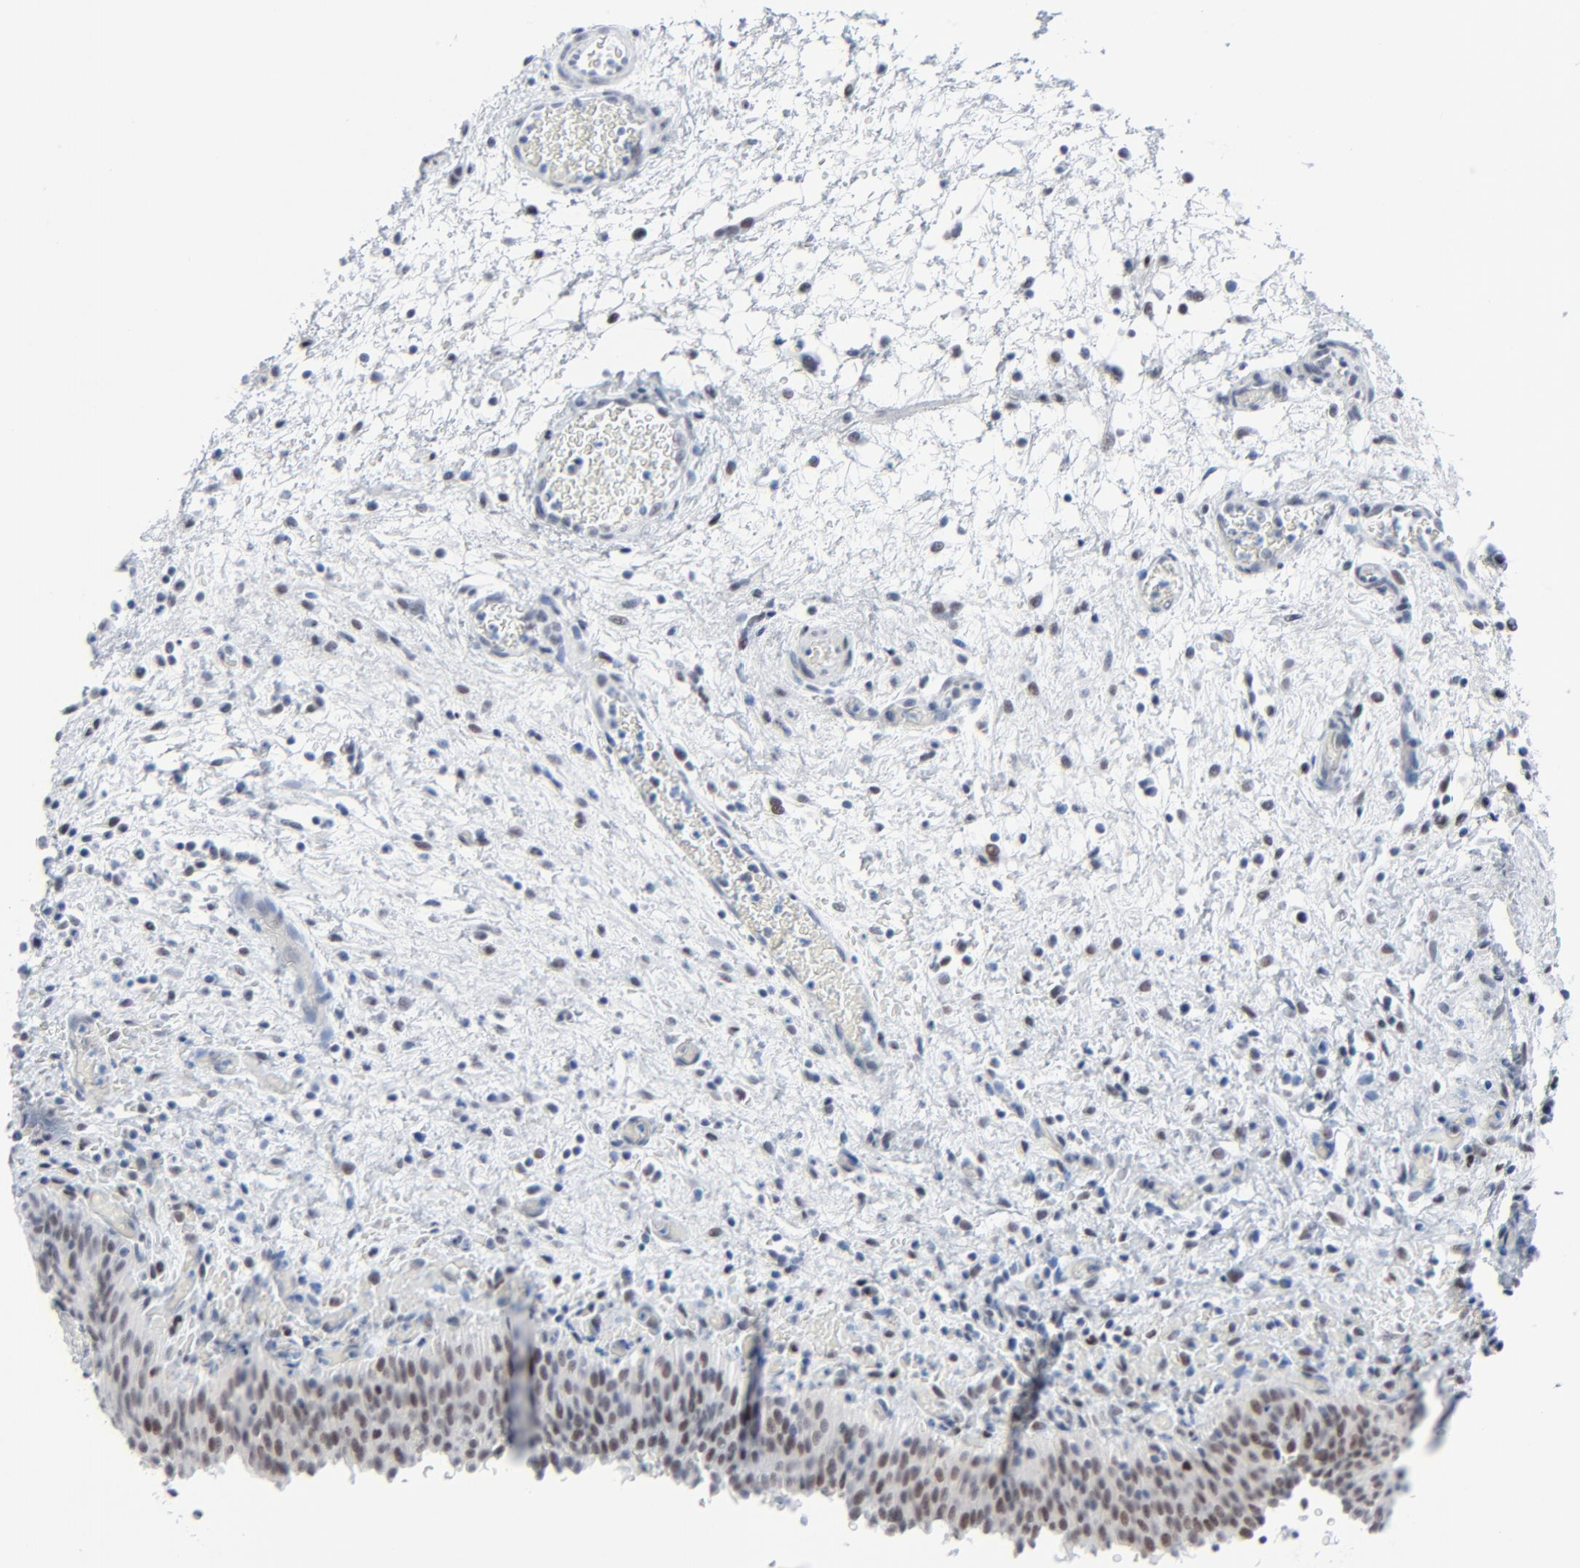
{"staining": {"intensity": "weak", "quantity": ">75%", "location": "nuclear"}, "tissue": "urinary bladder", "cell_type": "Urothelial cells", "image_type": "normal", "snomed": [{"axis": "morphology", "description": "Normal tissue, NOS"}, {"axis": "topography", "description": "Urinary bladder"}], "caption": "Immunohistochemical staining of unremarkable human urinary bladder shows low levels of weak nuclear expression in approximately >75% of urothelial cells.", "gene": "SIRT1", "patient": {"sex": "male", "age": 51}}